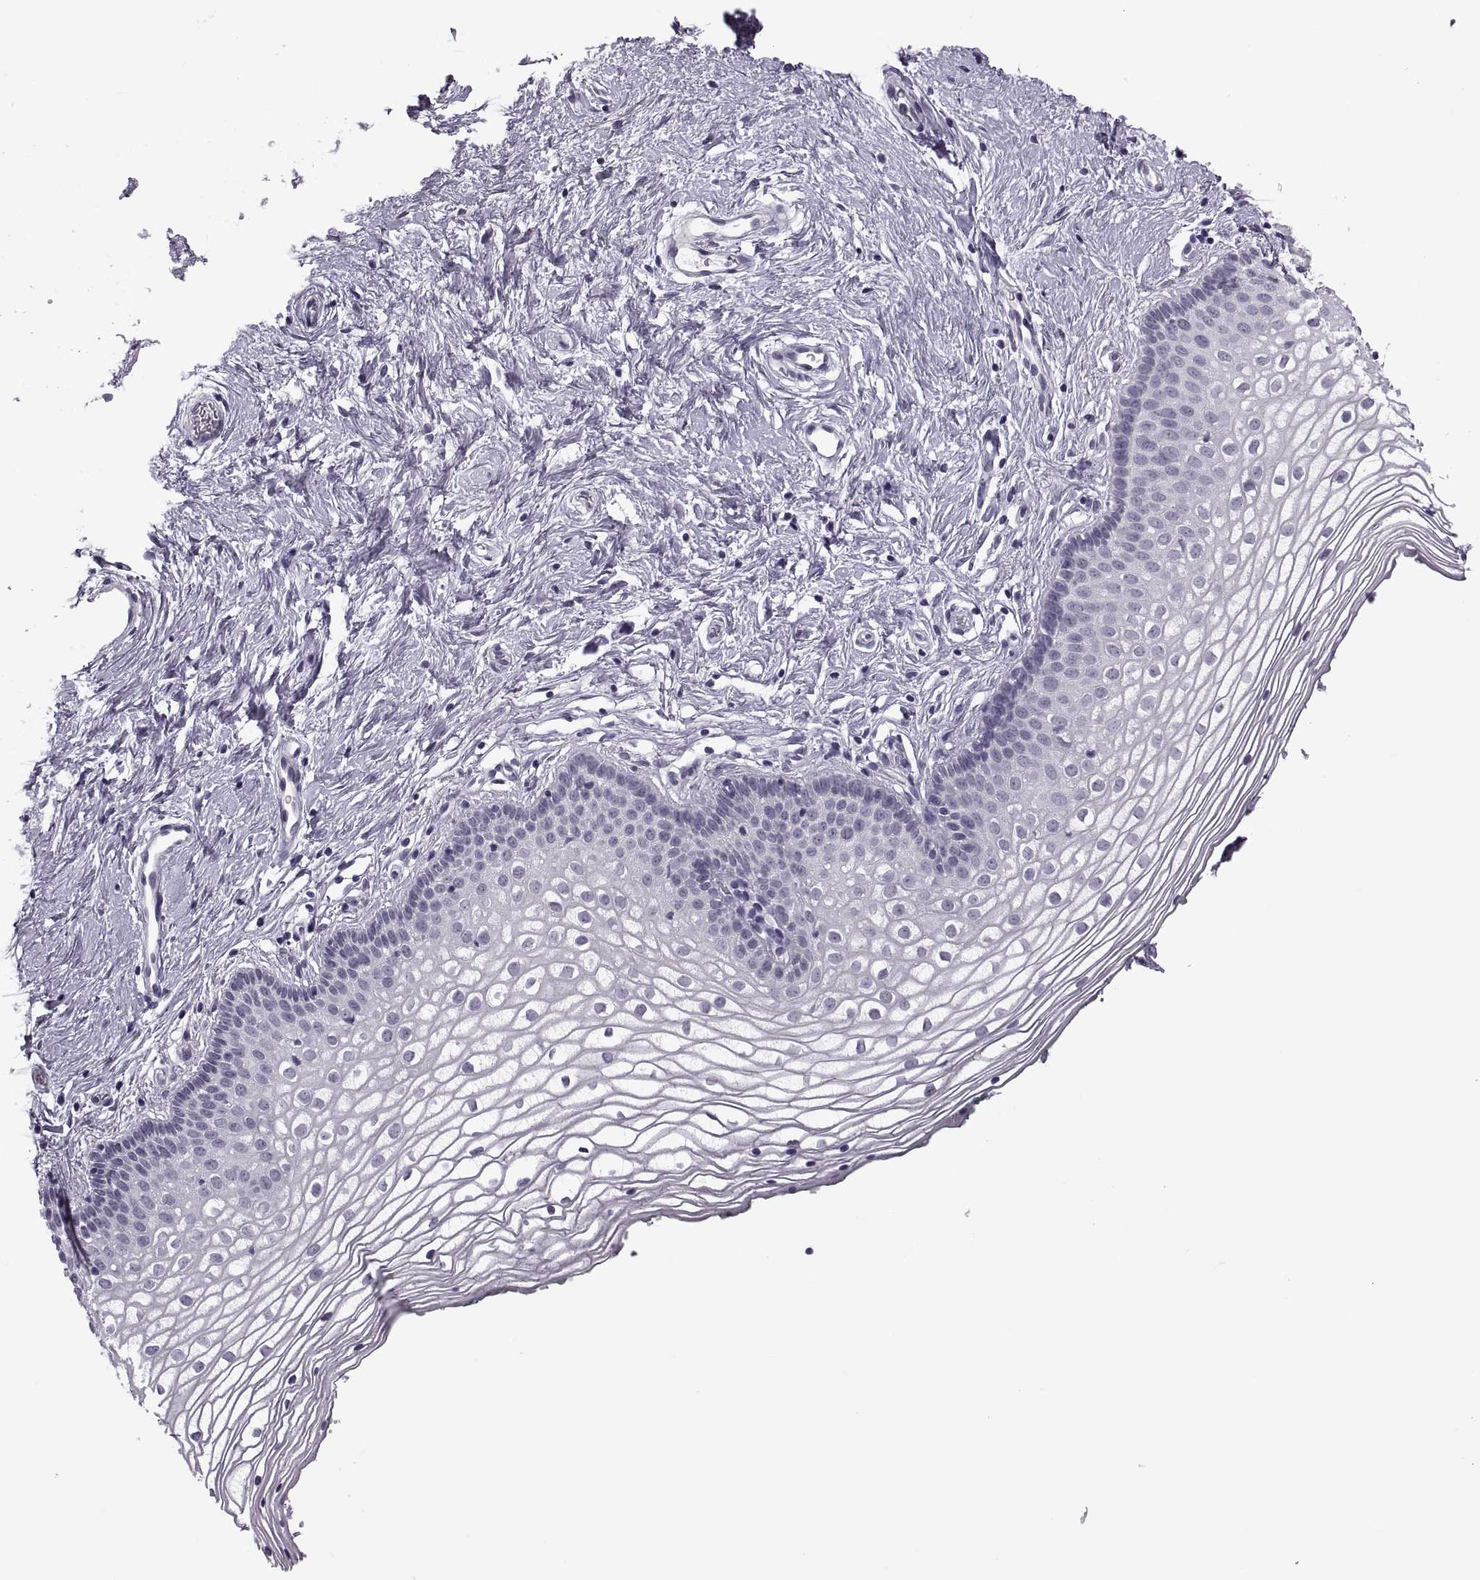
{"staining": {"intensity": "negative", "quantity": "none", "location": "none"}, "tissue": "vagina", "cell_type": "Squamous epithelial cells", "image_type": "normal", "snomed": [{"axis": "morphology", "description": "Normal tissue, NOS"}, {"axis": "topography", "description": "Vagina"}], "caption": "The immunohistochemistry (IHC) micrograph has no significant staining in squamous epithelial cells of vagina.", "gene": "PAGE2B", "patient": {"sex": "female", "age": 36}}